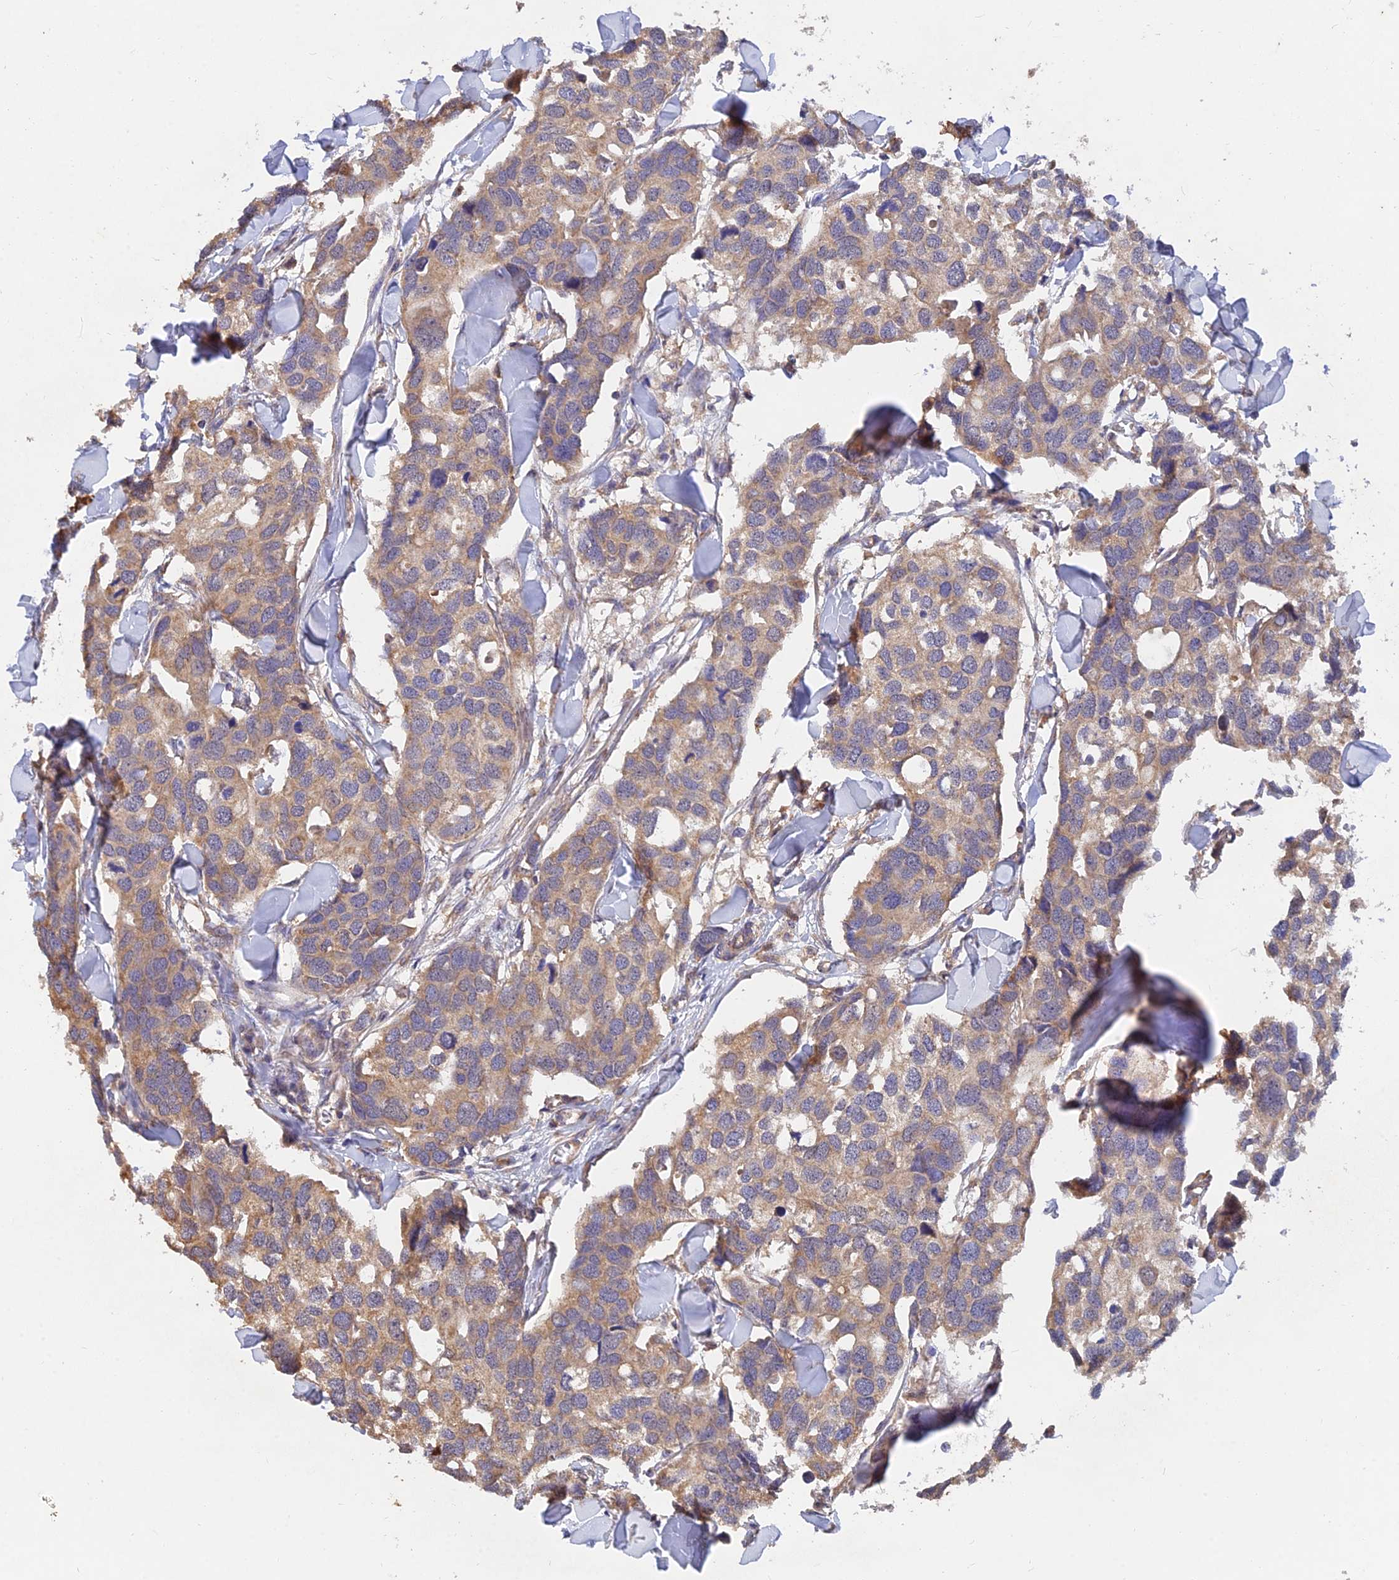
{"staining": {"intensity": "moderate", "quantity": ">75%", "location": "cytoplasmic/membranous"}, "tissue": "breast cancer", "cell_type": "Tumor cells", "image_type": "cancer", "snomed": [{"axis": "morphology", "description": "Duct carcinoma"}, {"axis": "topography", "description": "Breast"}], "caption": "Immunohistochemistry staining of breast cancer (intraductal carcinoma), which demonstrates medium levels of moderate cytoplasmic/membranous staining in about >75% of tumor cells indicating moderate cytoplasmic/membranous protein staining. The staining was performed using DAB (3,3'-diaminobenzidine) (brown) for protein detection and nuclei were counterstained in hematoxylin (blue).", "gene": "SLC38A11", "patient": {"sex": "female", "age": 83}}